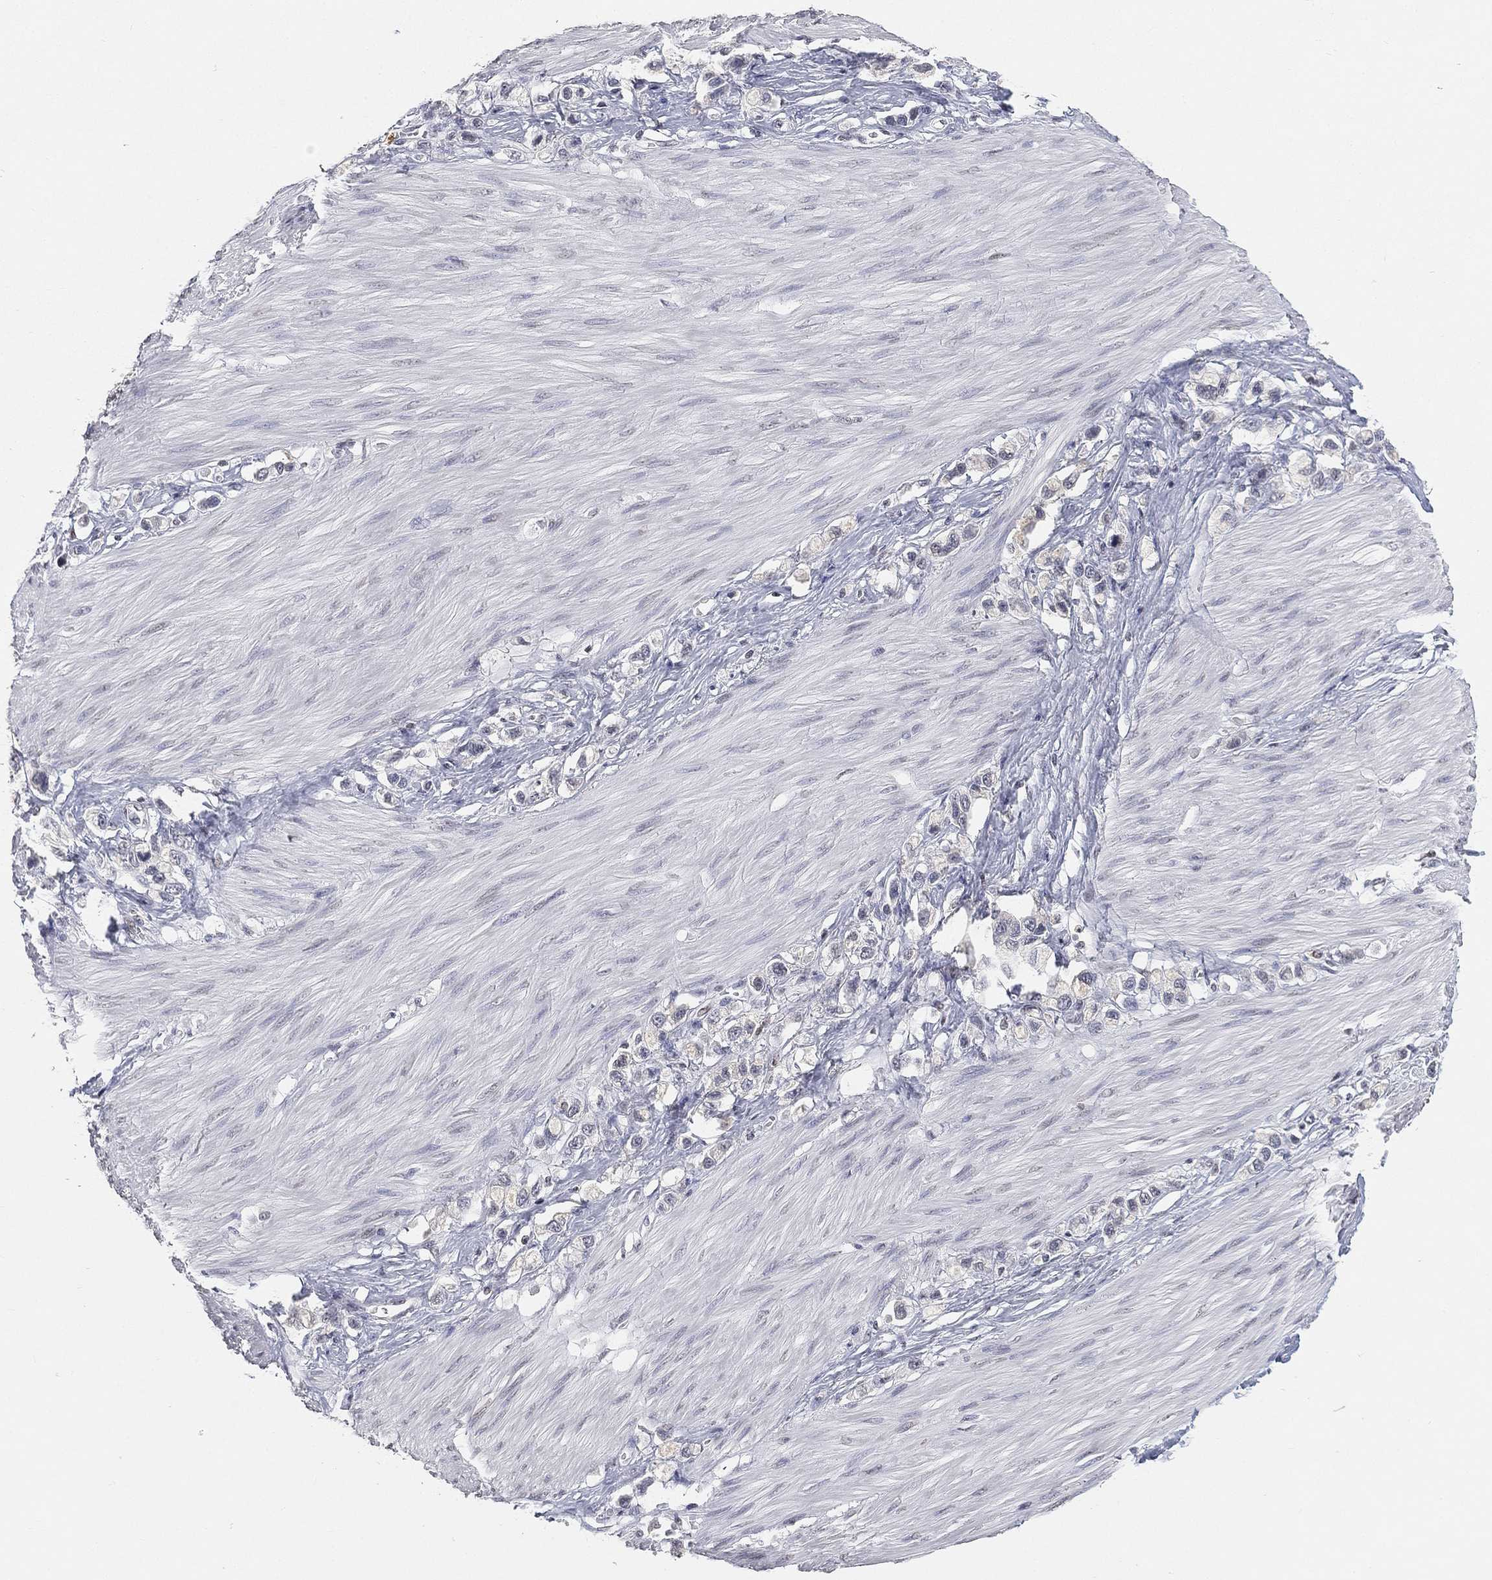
{"staining": {"intensity": "negative", "quantity": "none", "location": "none"}, "tissue": "stomach cancer", "cell_type": "Tumor cells", "image_type": "cancer", "snomed": [{"axis": "morphology", "description": "Normal tissue, NOS"}, {"axis": "morphology", "description": "Adenocarcinoma, NOS"}, {"axis": "morphology", "description": "Adenocarcinoma, High grade"}, {"axis": "topography", "description": "Stomach, upper"}, {"axis": "topography", "description": "Stomach"}], "caption": "This is an IHC histopathology image of human adenocarcinoma (high-grade) (stomach). There is no staining in tumor cells.", "gene": "ARG1", "patient": {"sex": "female", "age": 65}}